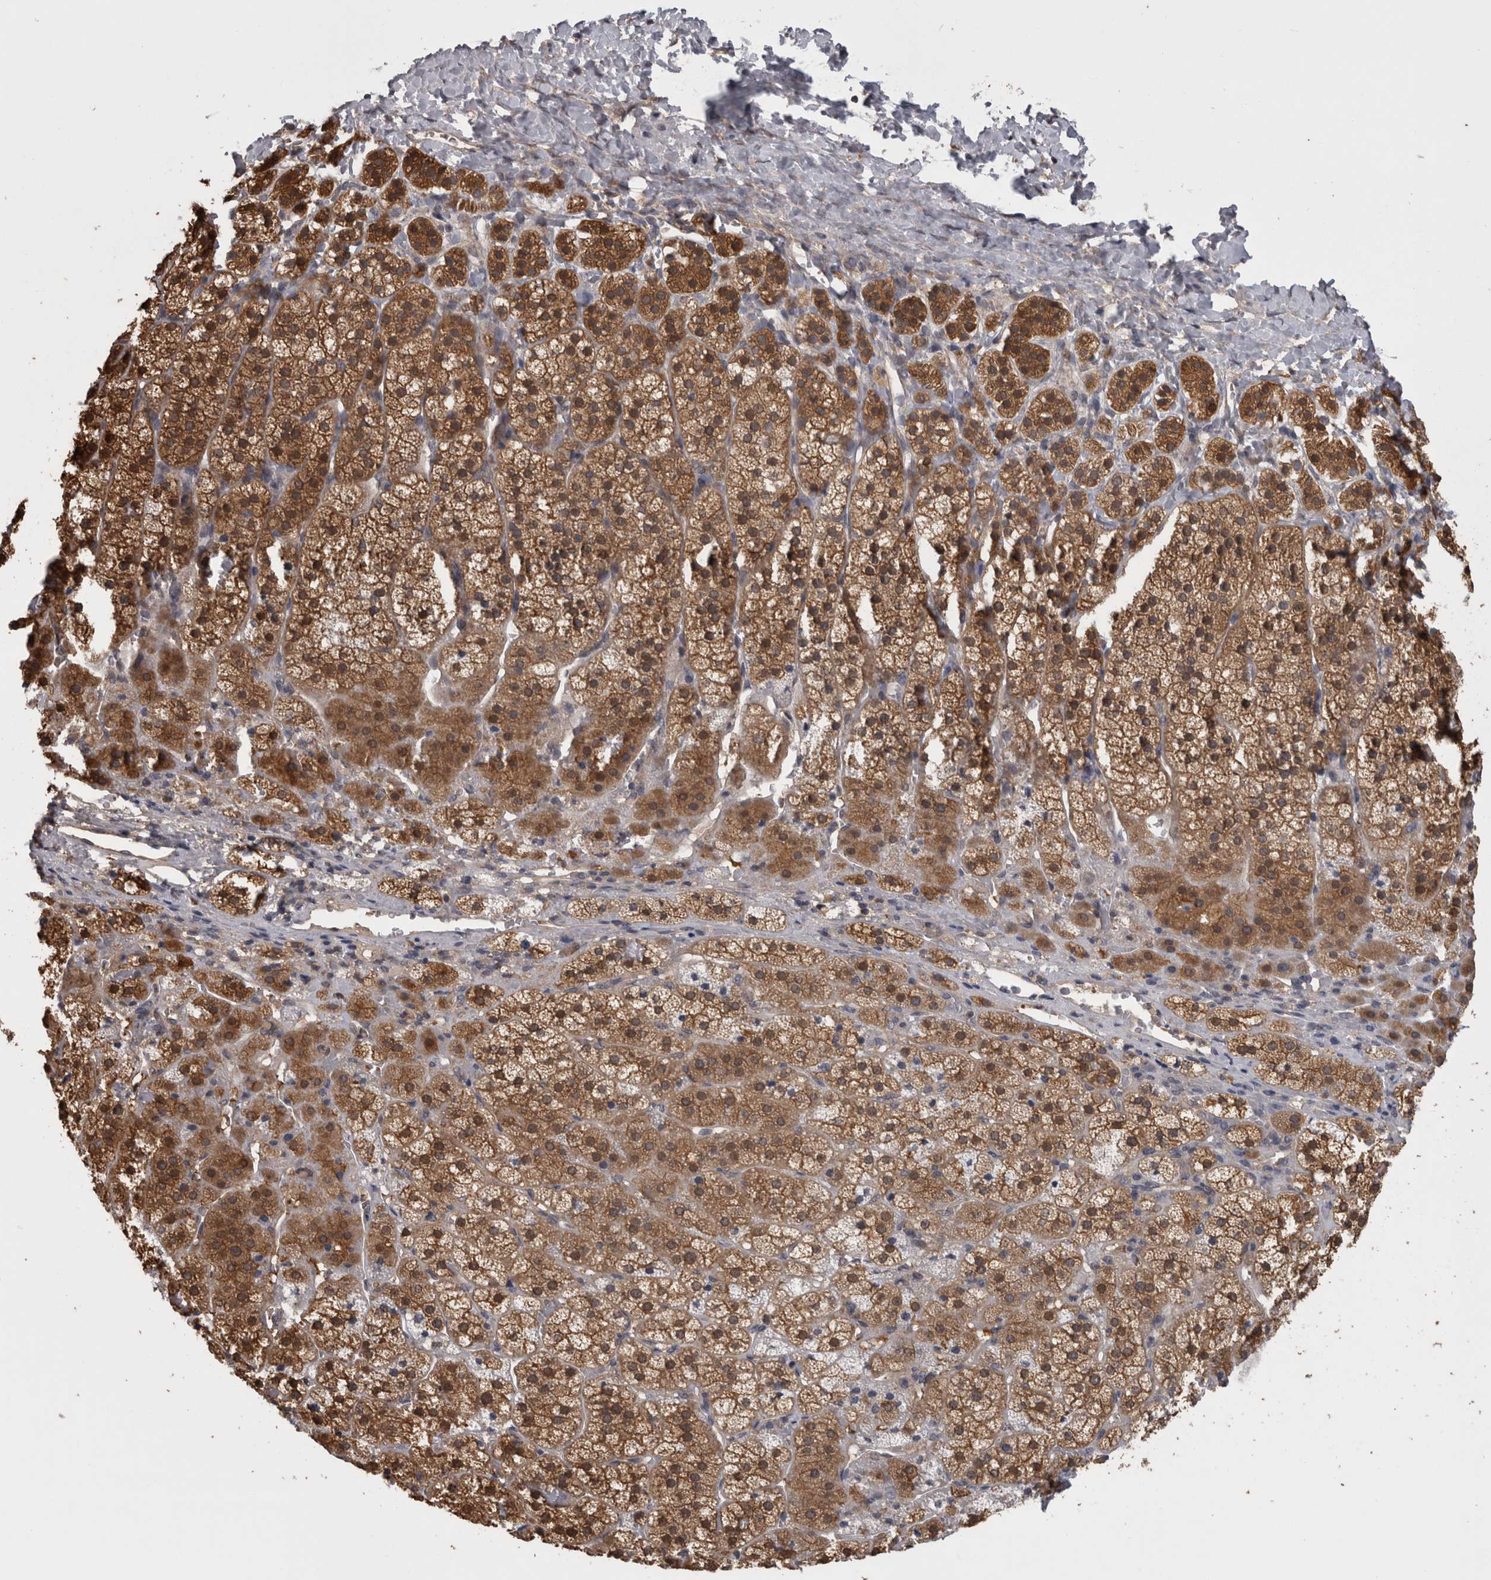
{"staining": {"intensity": "moderate", "quantity": ">75%", "location": "cytoplasmic/membranous"}, "tissue": "adrenal gland", "cell_type": "Glandular cells", "image_type": "normal", "snomed": [{"axis": "morphology", "description": "Normal tissue, NOS"}, {"axis": "topography", "description": "Adrenal gland"}], "caption": "Moderate cytoplasmic/membranous positivity for a protein is identified in about >75% of glandular cells of normal adrenal gland using immunohistochemistry (IHC).", "gene": "APRT", "patient": {"sex": "female", "age": 44}}